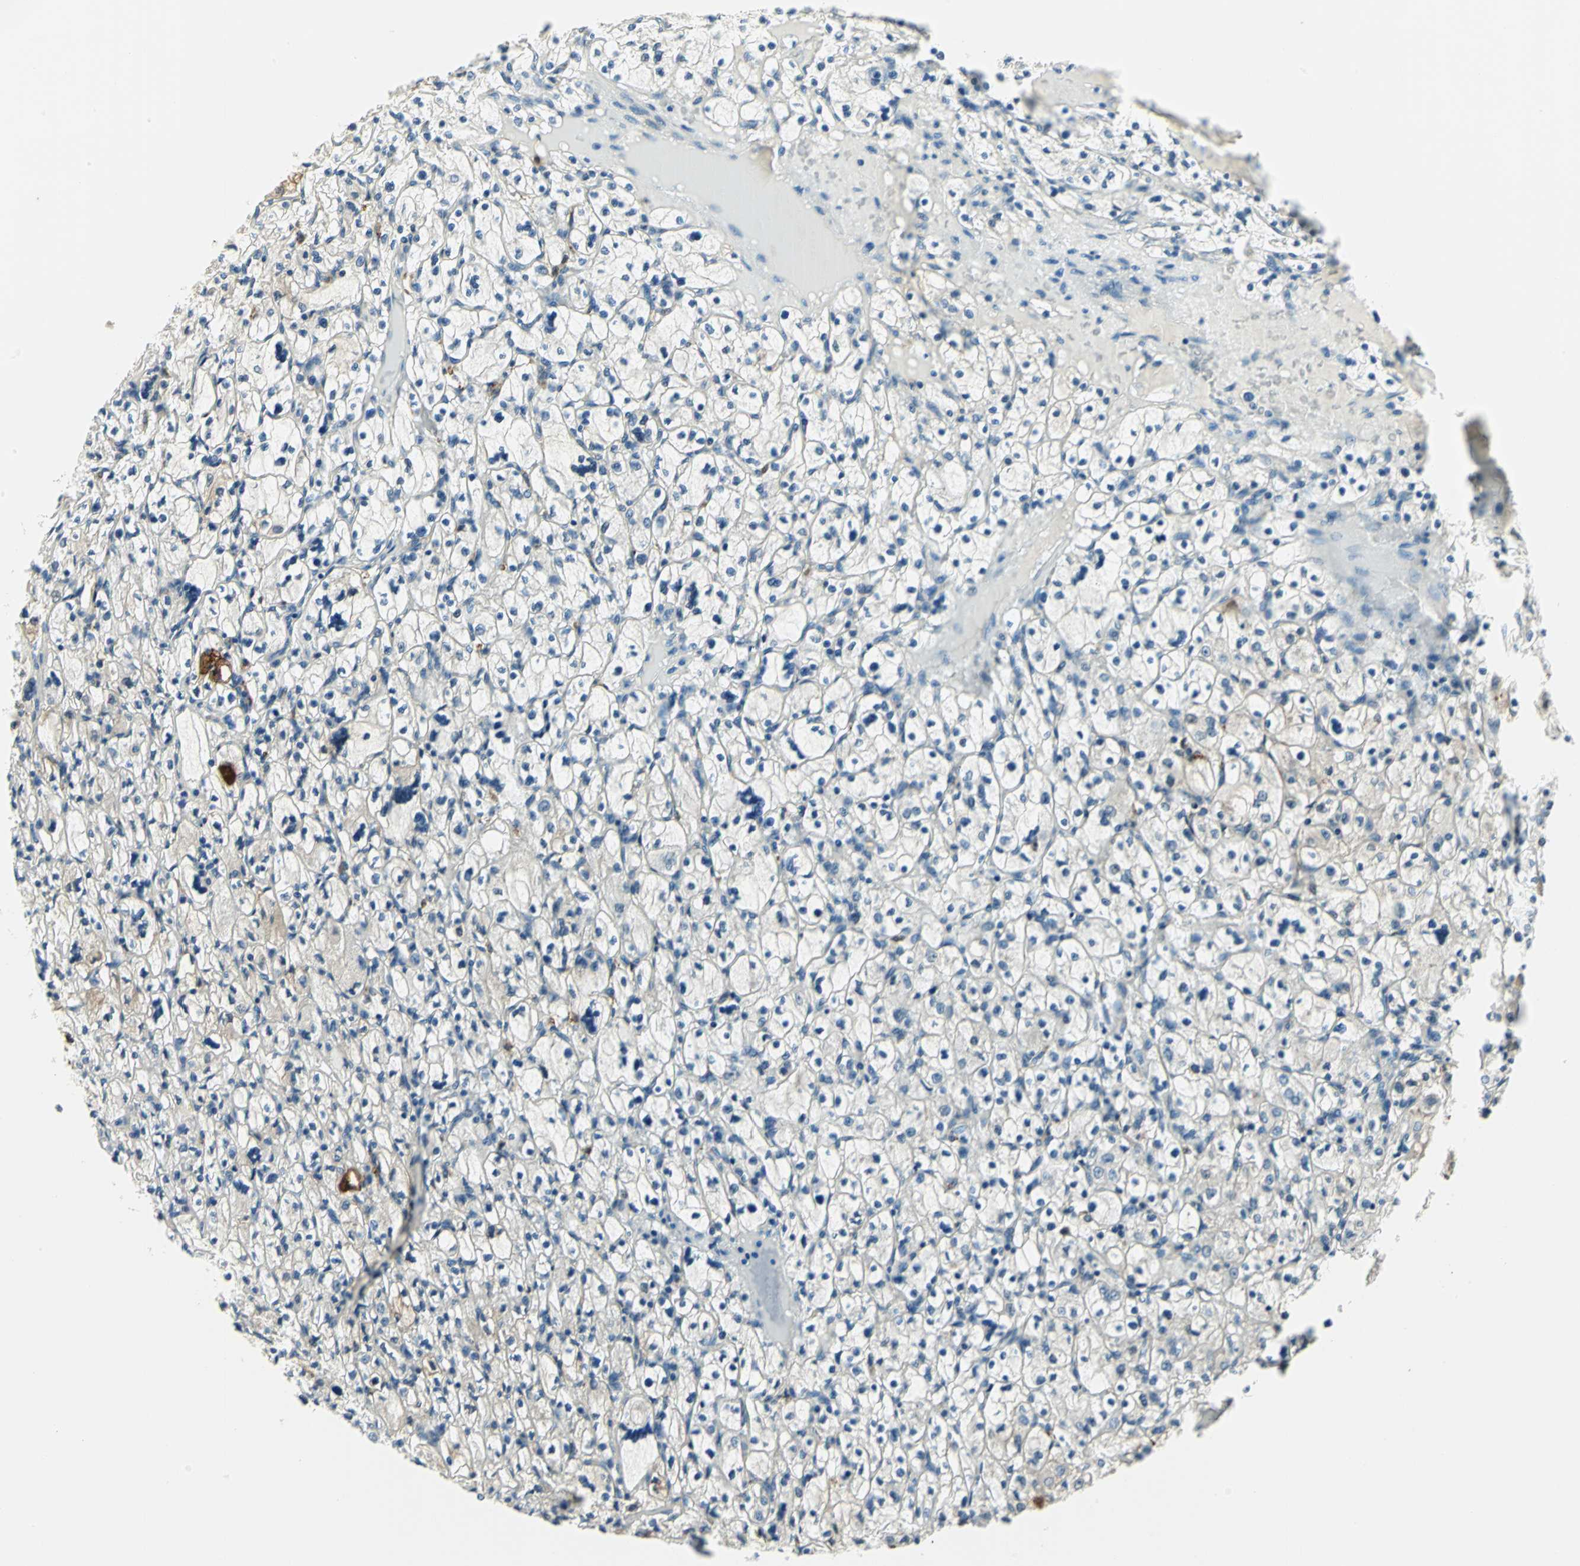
{"staining": {"intensity": "weak", "quantity": "25%-75%", "location": "cytoplasmic/membranous,nuclear"}, "tissue": "renal cancer", "cell_type": "Tumor cells", "image_type": "cancer", "snomed": [{"axis": "morphology", "description": "Adenocarcinoma, NOS"}, {"axis": "topography", "description": "Kidney"}], "caption": "This is a photomicrograph of immunohistochemistry (IHC) staining of adenocarcinoma (renal), which shows weak staining in the cytoplasmic/membranous and nuclear of tumor cells.", "gene": "LGALS3", "patient": {"sex": "female", "age": 83}}